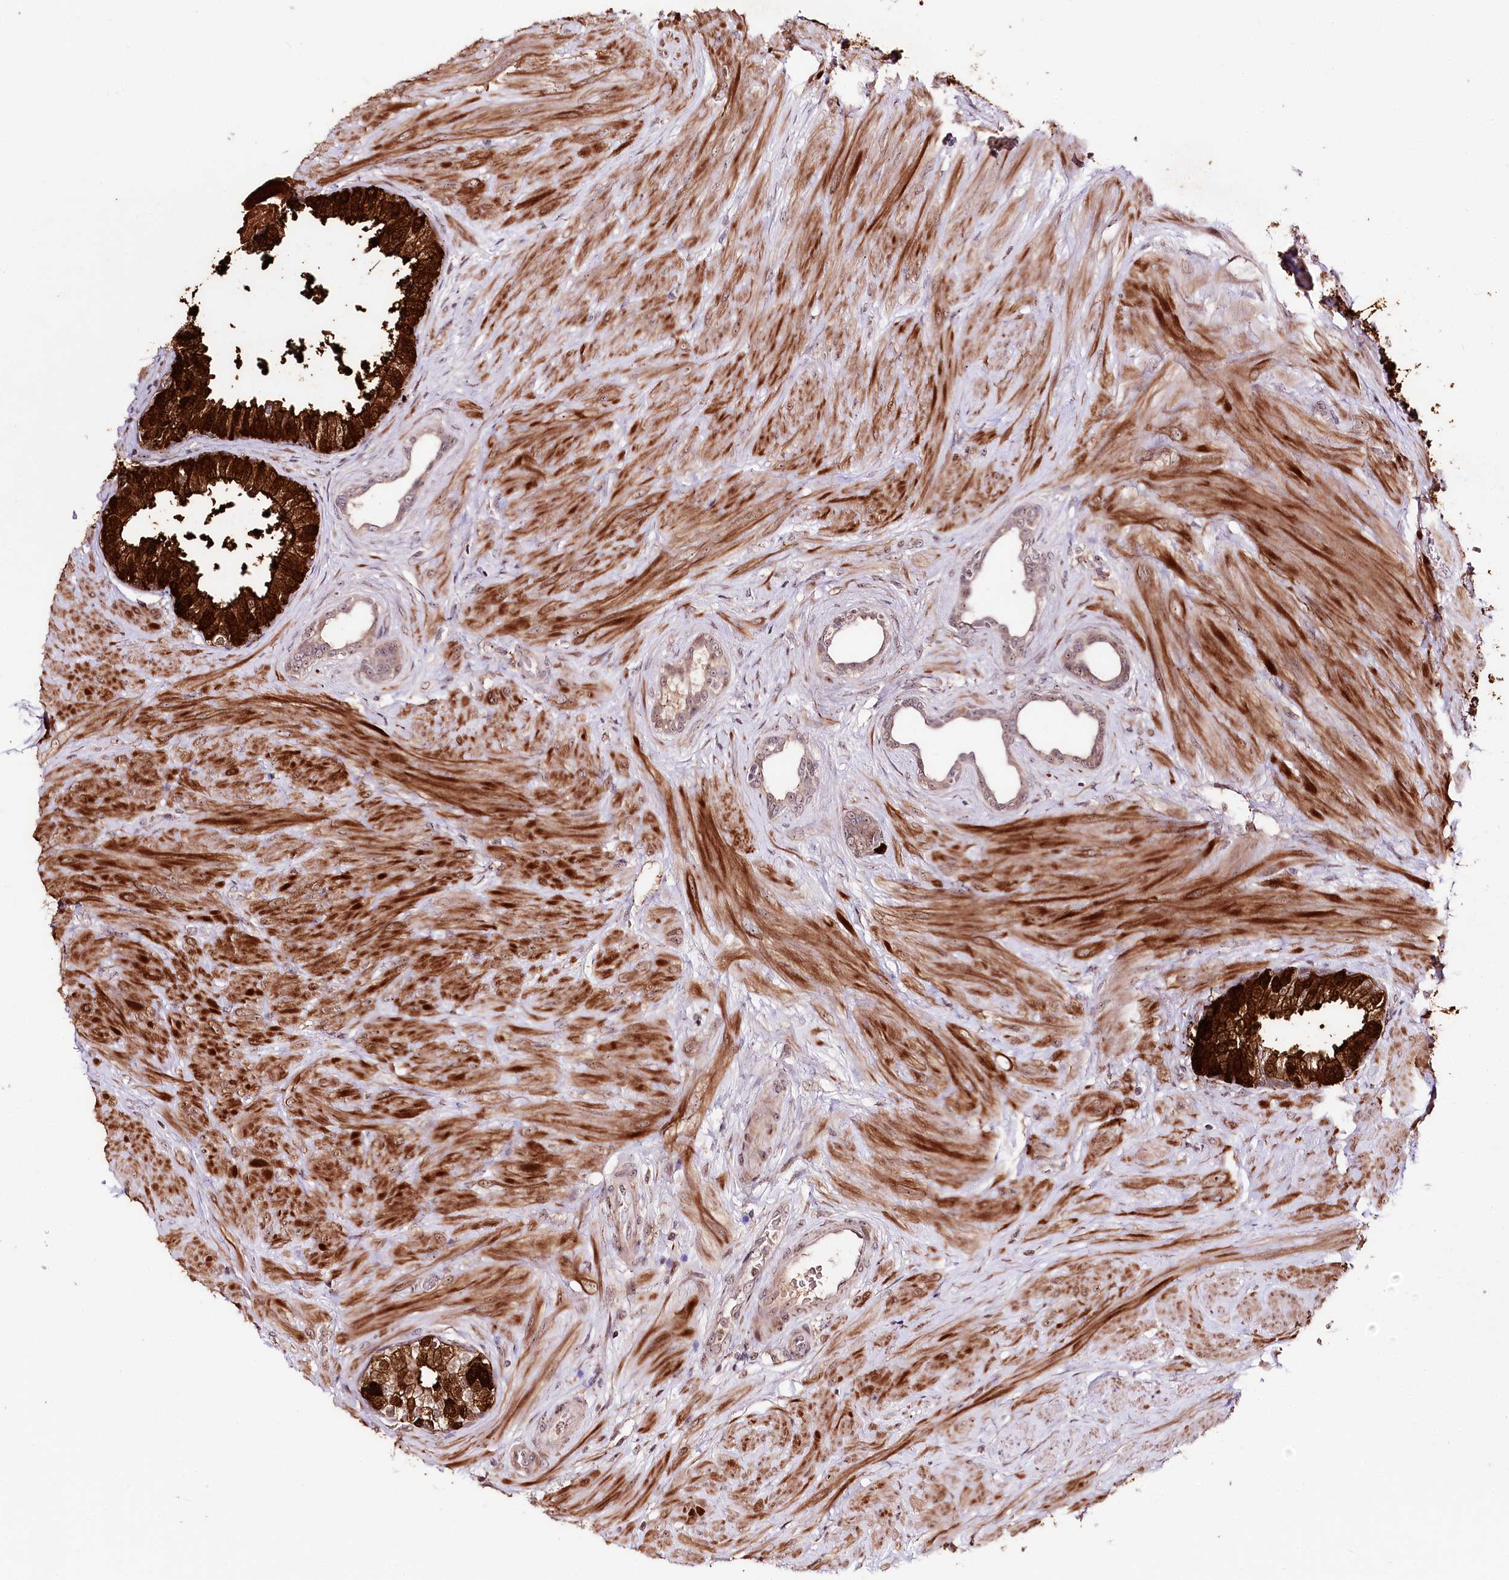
{"staining": {"intensity": "strong", "quantity": "25%-75%", "location": "cytoplasmic/membranous"}, "tissue": "prostate", "cell_type": "Glandular cells", "image_type": "normal", "snomed": [{"axis": "morphology", "description": "Normal tissue, NOS"}, {"axis": "topography", "description": "Prostate"}], "caption": "A high-resolution histopathology image shows IHC staining of unremarkable prostate, which exhibits strong cytoplasmic/membranous positivity in approximately 25%-75% of glandular cells.", "gene": "DMP1", "patient": {"sex": "male", "age": 48}}